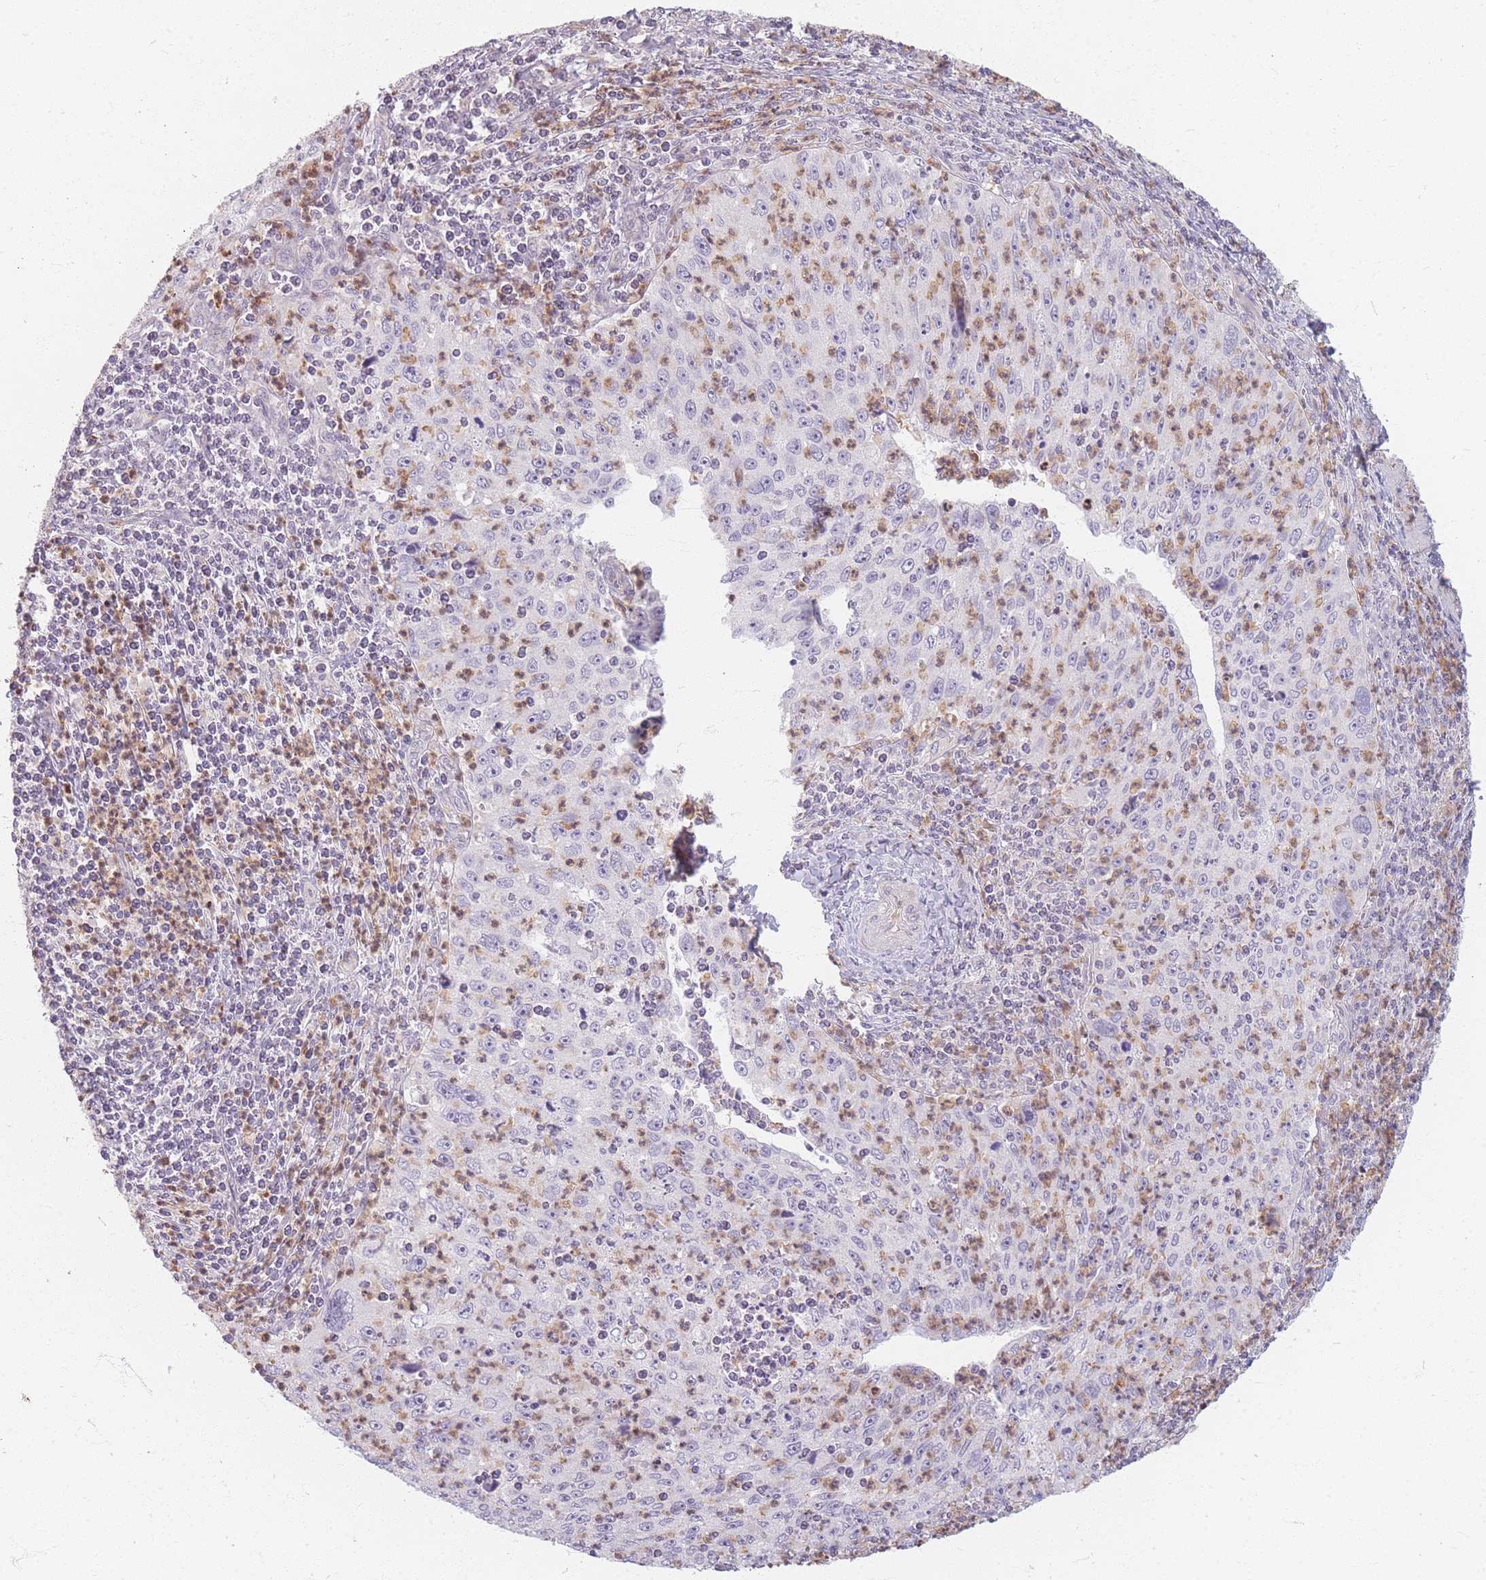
{"staining": {"intensity": "negative", "quantity": "none", "location": "none"}, "tissue": "cervical cancer", "cell_type": "Tumor cells", "image_type": "cancer", "snomed": [{"axis": "morphology", "description": "Squamous cell carcinoma, NOS"}, {"axis": "topography", "description": "Cervix"}], "caption": "An image of human cervical cancer is negative for staining in tumor cells. (DAB immunohistochemistry (IHC) visualized using brightfield microscopy, high magnification).", "gene": "CHCHD7", "patient": {"sex": "female", "age": 30}}